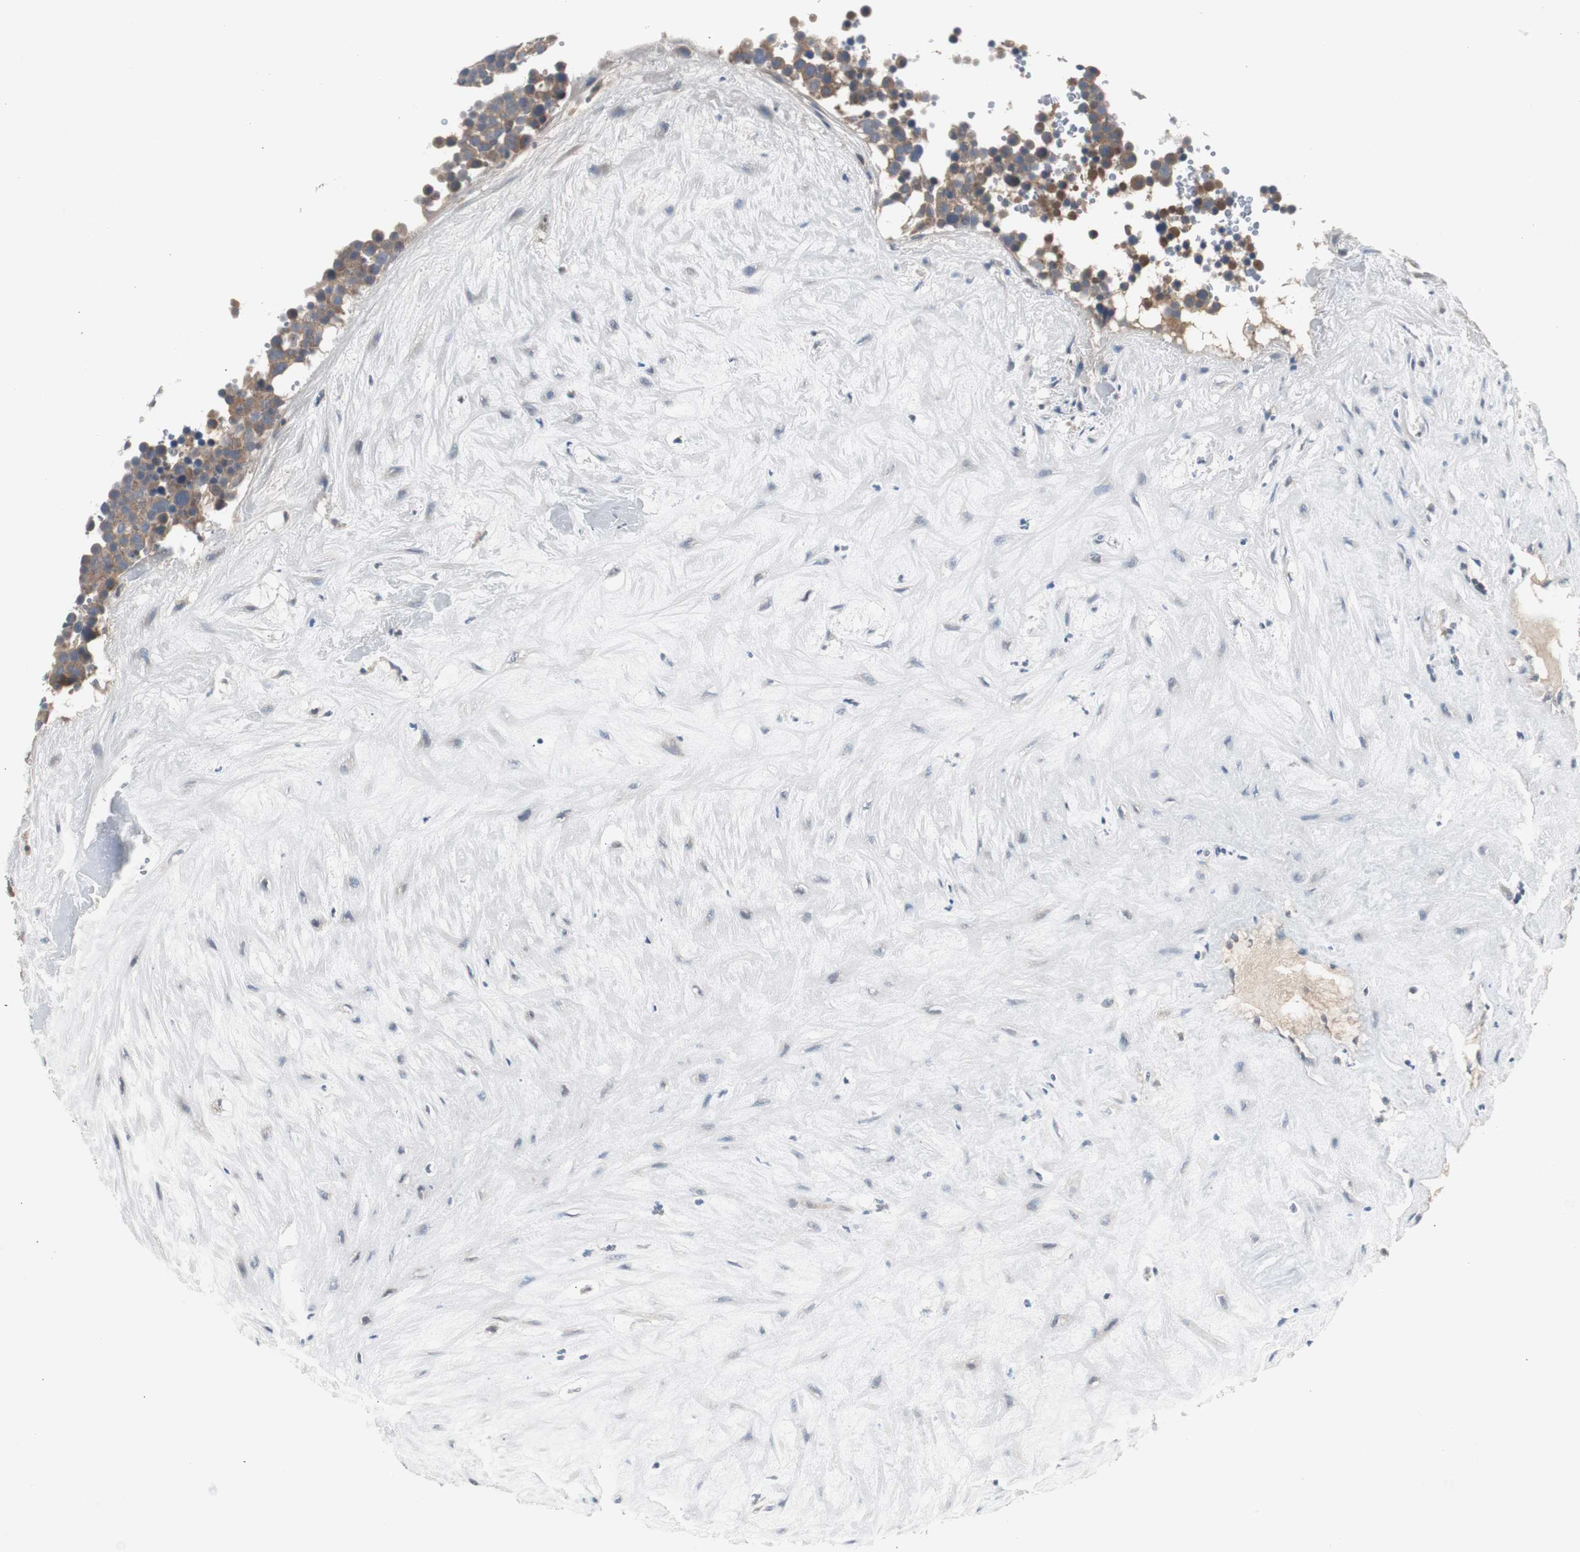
{"staining": {"intensity": "moderate", "quantity": ">75%", "location": "cytoplasmic/membranous"}, "tissue": "testis cancer", "cell_type": "Tumor cells", "image_type": "cancer", "snomed": [{"axis": "morphology", "description": "Seminoma, NOS"}, {"axis": "topography", "description": "Testis"}], "caption": "Immunohistochemistry (IHC) of testis cancer (seminoma) demonstrates medium levels of moderate cytoplasmic/membranous expression in approximately >75% of tumor cells.", "gene": "ZMPSTE24", "patient": {"sex": "male", "age": 71}}